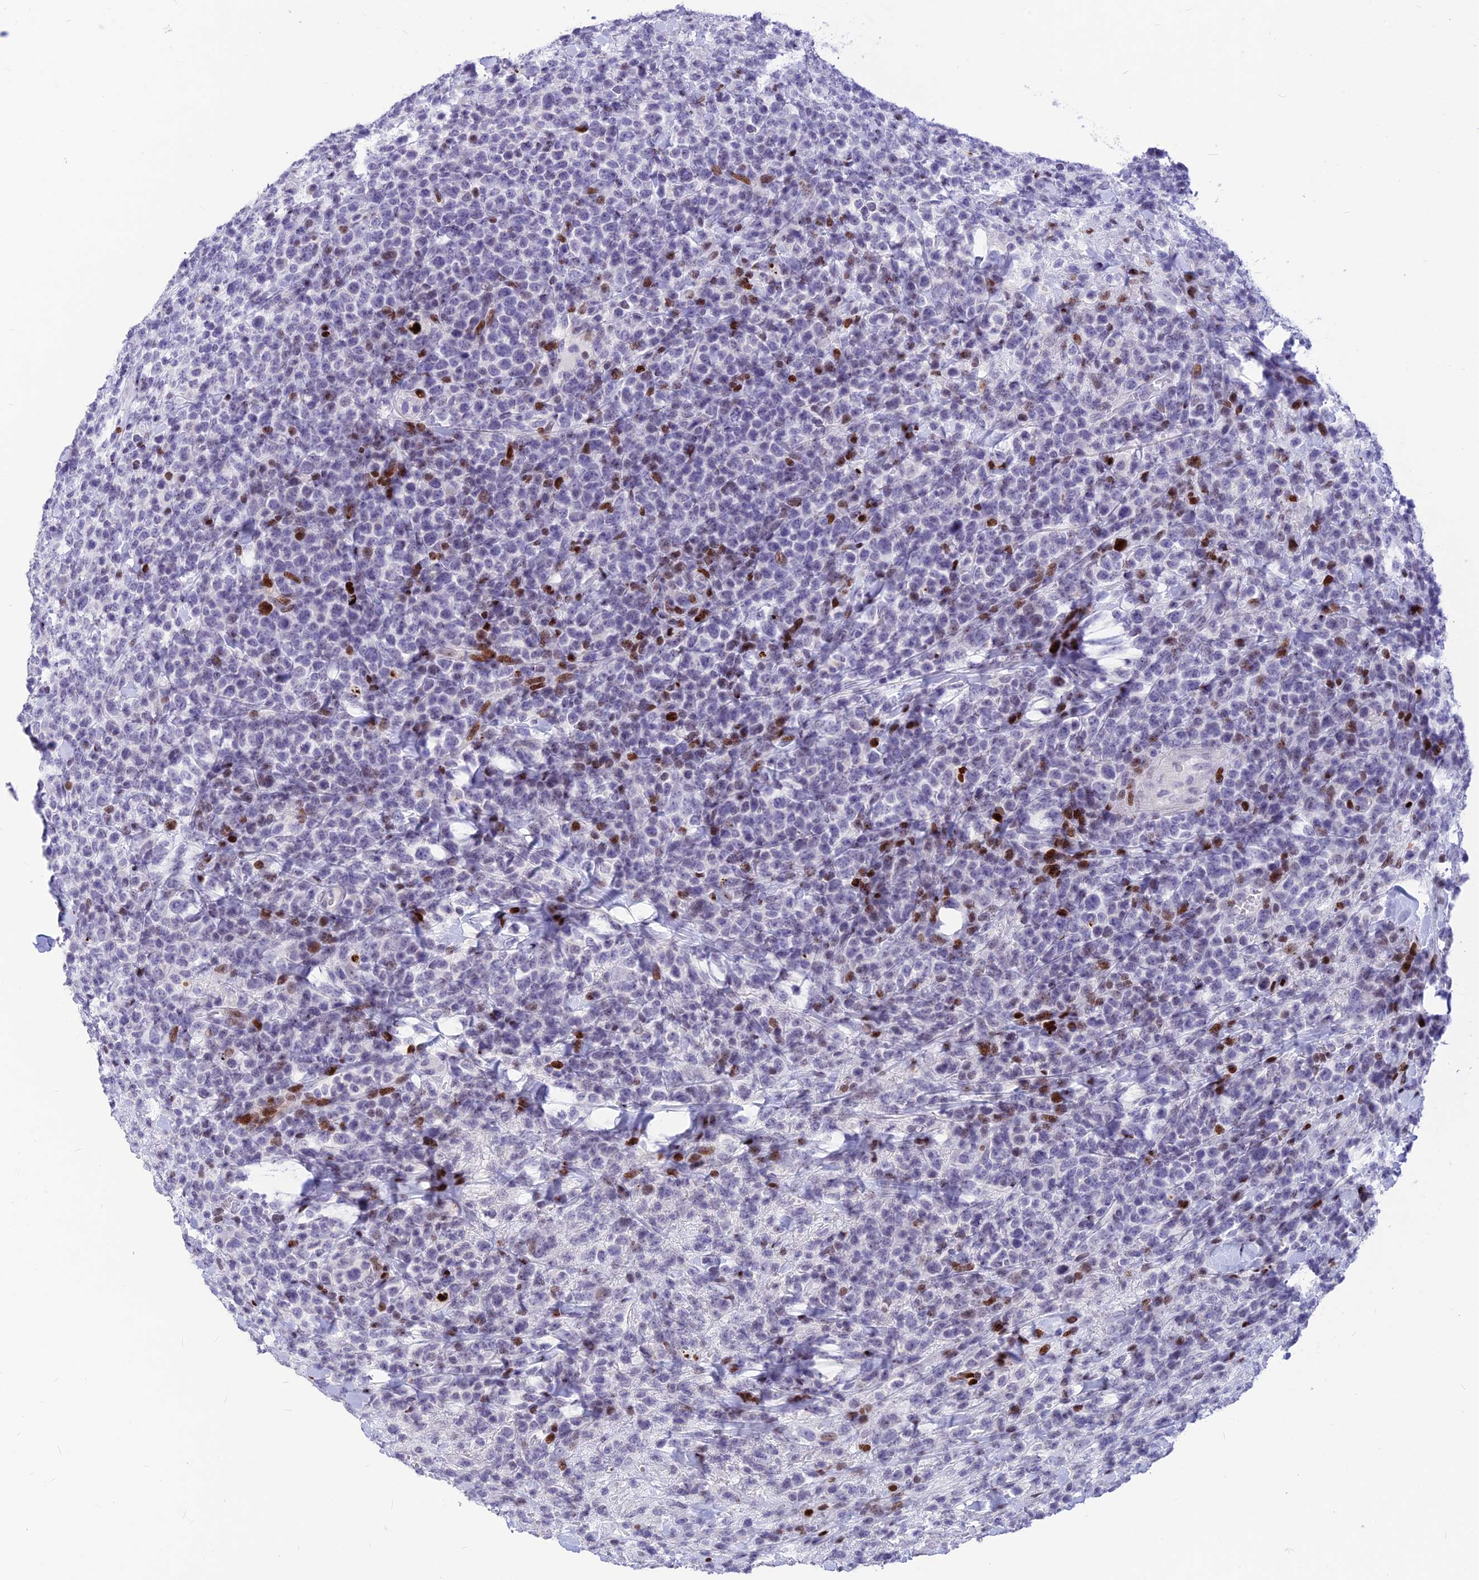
{"staining": {"intensity": "negative", "quantity": "none", "location": "none"}, "tissue": "lymphoma", "cell_type": "Tumor cells", "image_type": "cancer", "snomed": [{"axis": "morphology", "description": "Malignant lymphoma, non-Hodgkin's type, High grade"}, {"axis": "topography", "description": "Colon"}], "caption": "IHC histopathology image of neoplastic tissue: human high-grade malignant lymphoma, non-Hodgkin's type stained with DAB demonstrates no significant protein positivity in tumor cells. (Brightfield microscopy of DAB immunohistochemistry (IHC) at high magnification).", "gene": "PRPS1", "patient": {"sex": "female", "age": 53}}